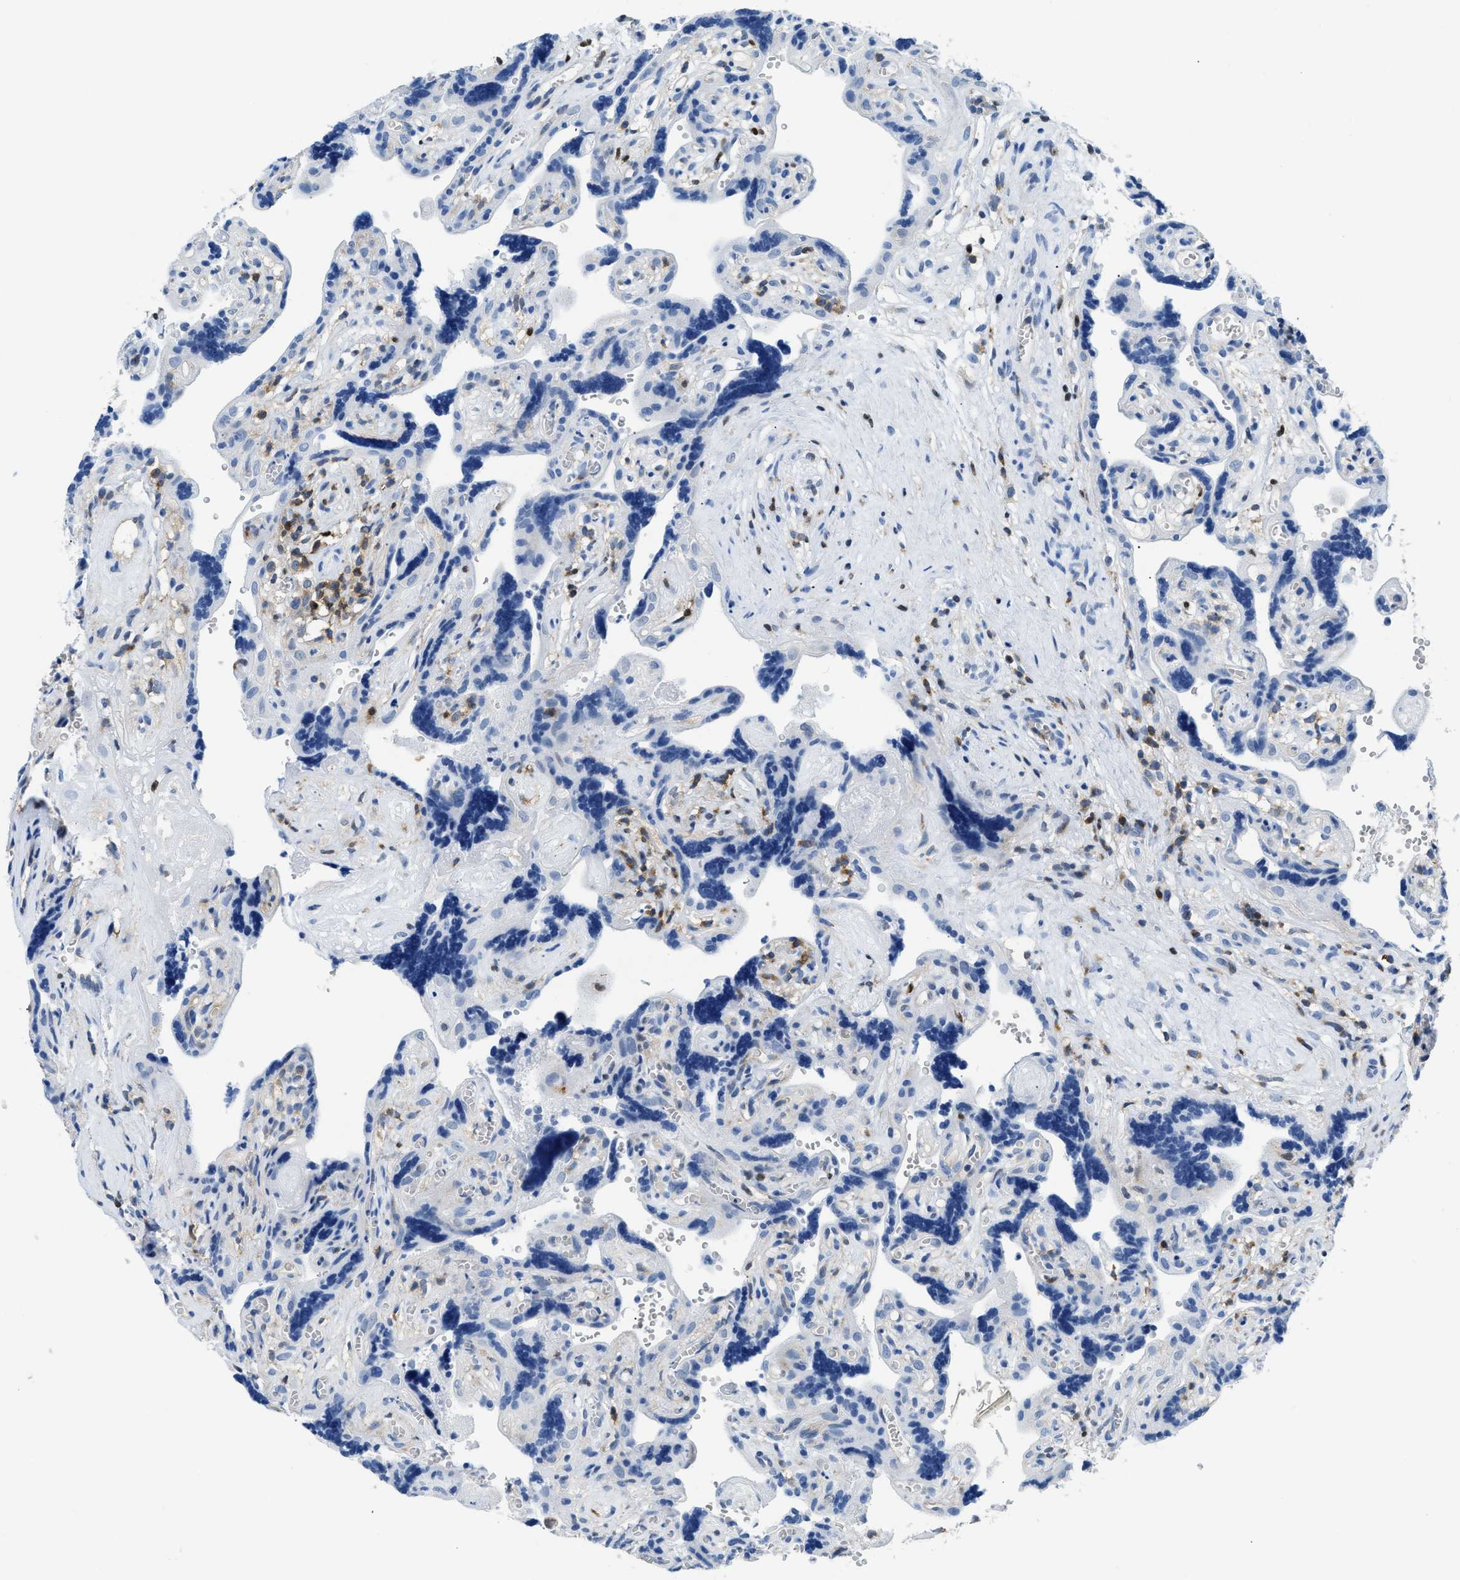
{"staining": {"intensity": "negative", "quantity": "none", "location": "none"}, "tissue": "placenta", "cell_type": "Decidual cells", "image_type": "normal", "snomed": [{"axis": "morphology", "description": "Normal tissue, NOS"}, {"axis": "topography", "description": "Placenta"}], "caption": "Decidual cells show no significant protein positivity in benign placenta. (Brightfield microscopy of DAB (3,3'-diaminobenzidine) immunohistochemistry at high magnification).", "gene": "NFATC2", "patient": {"sex": "female", "age": 30}}